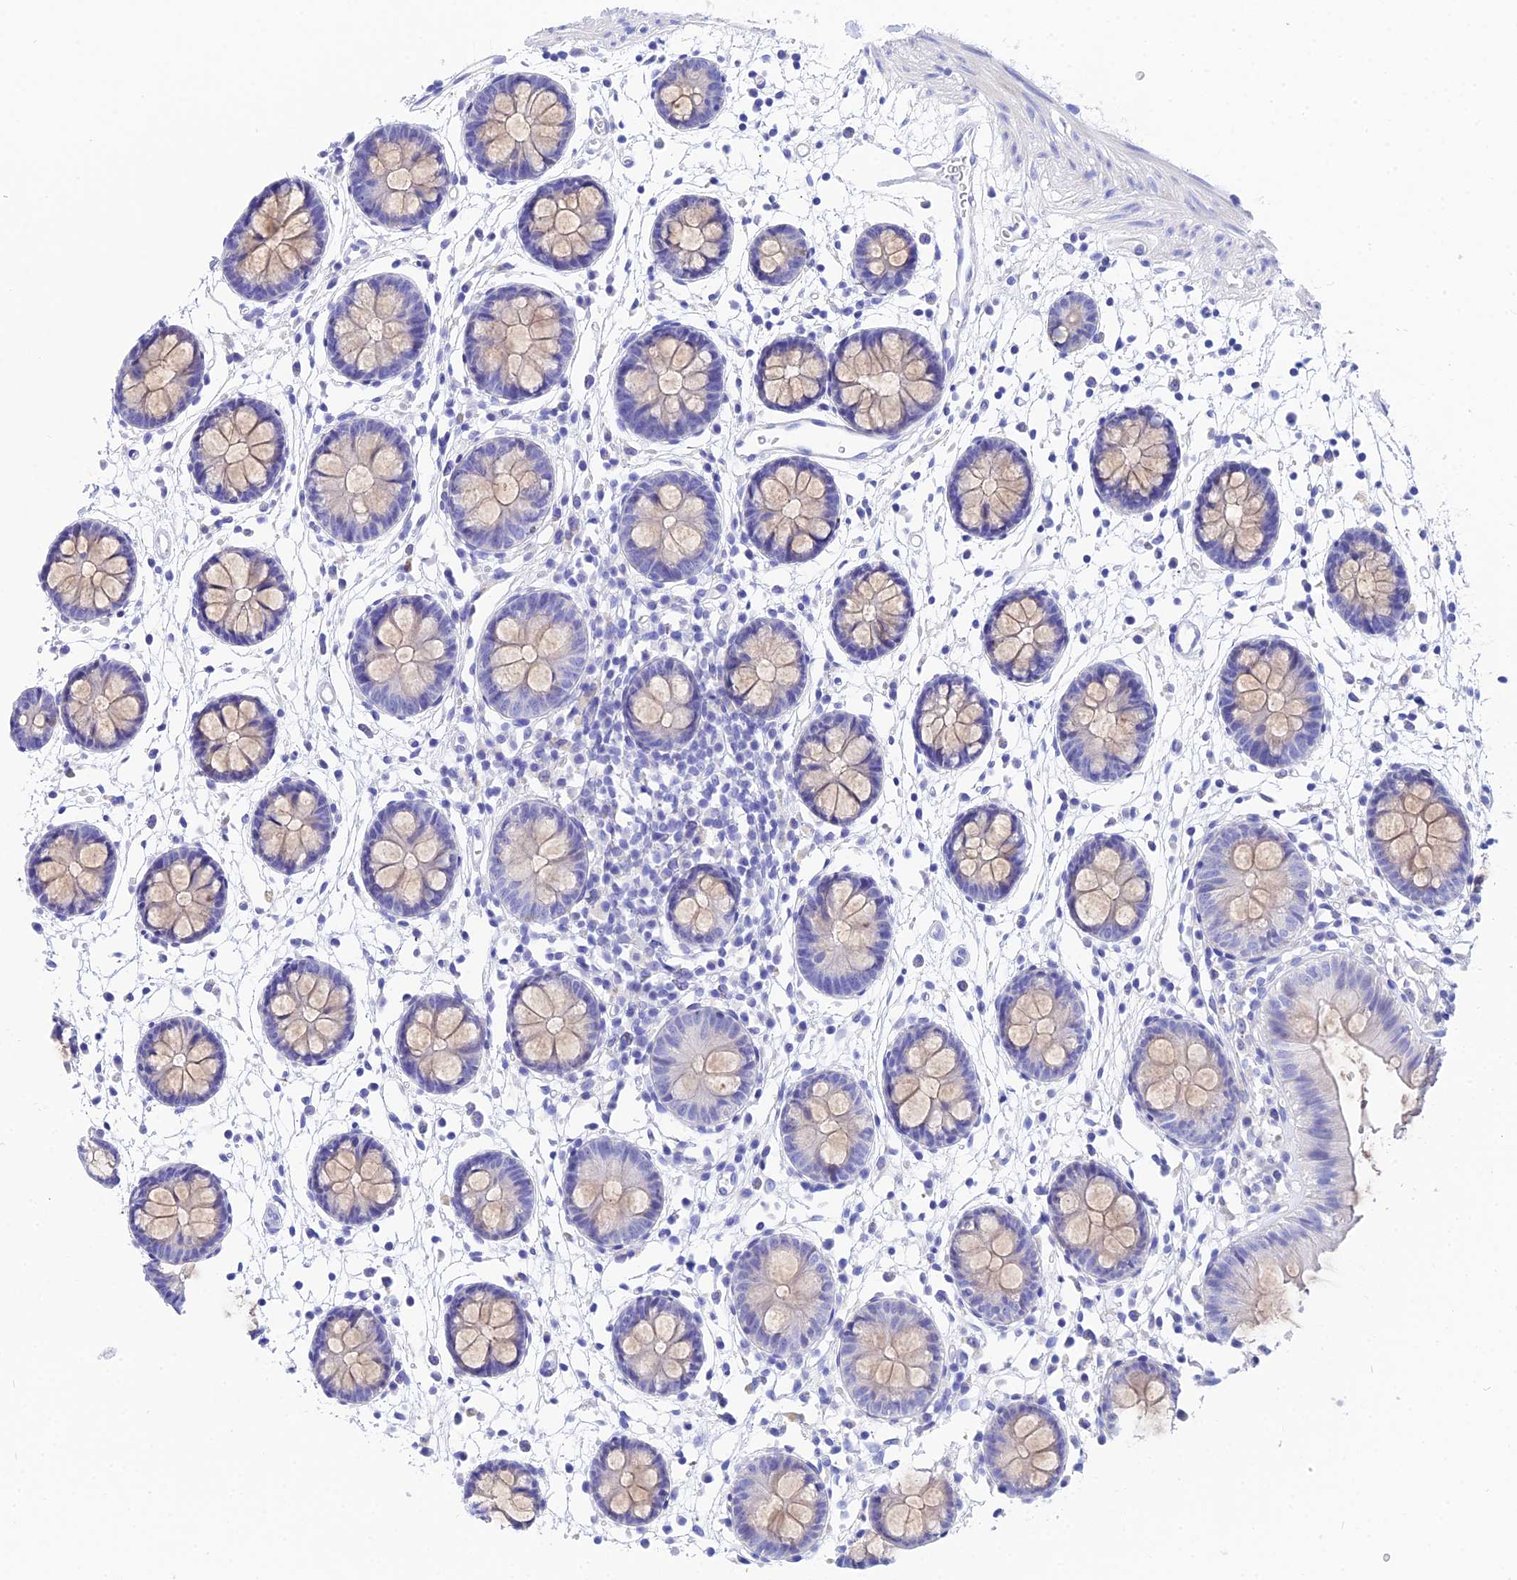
{"staining": {"intensity": "negative", "quantity": "none", "location": "none"}, "tissue": "colon", "cell_type": "Endothelial cells", "image_type": "normal", "snomed": [{"axis": "morphology", "description": "Normal tissue, NOS"}, {"axis": "topography", "description": "Colon"}], "caption": "DAB immunohistochemical staining of unremarkable colon reveals no significant staining in endothelial cells. (Immunohistochemistry (ihc), brightfield microscopy, high magnification).", "gene": "CEP41", "patient": {"sex": "male", "age": 56}}